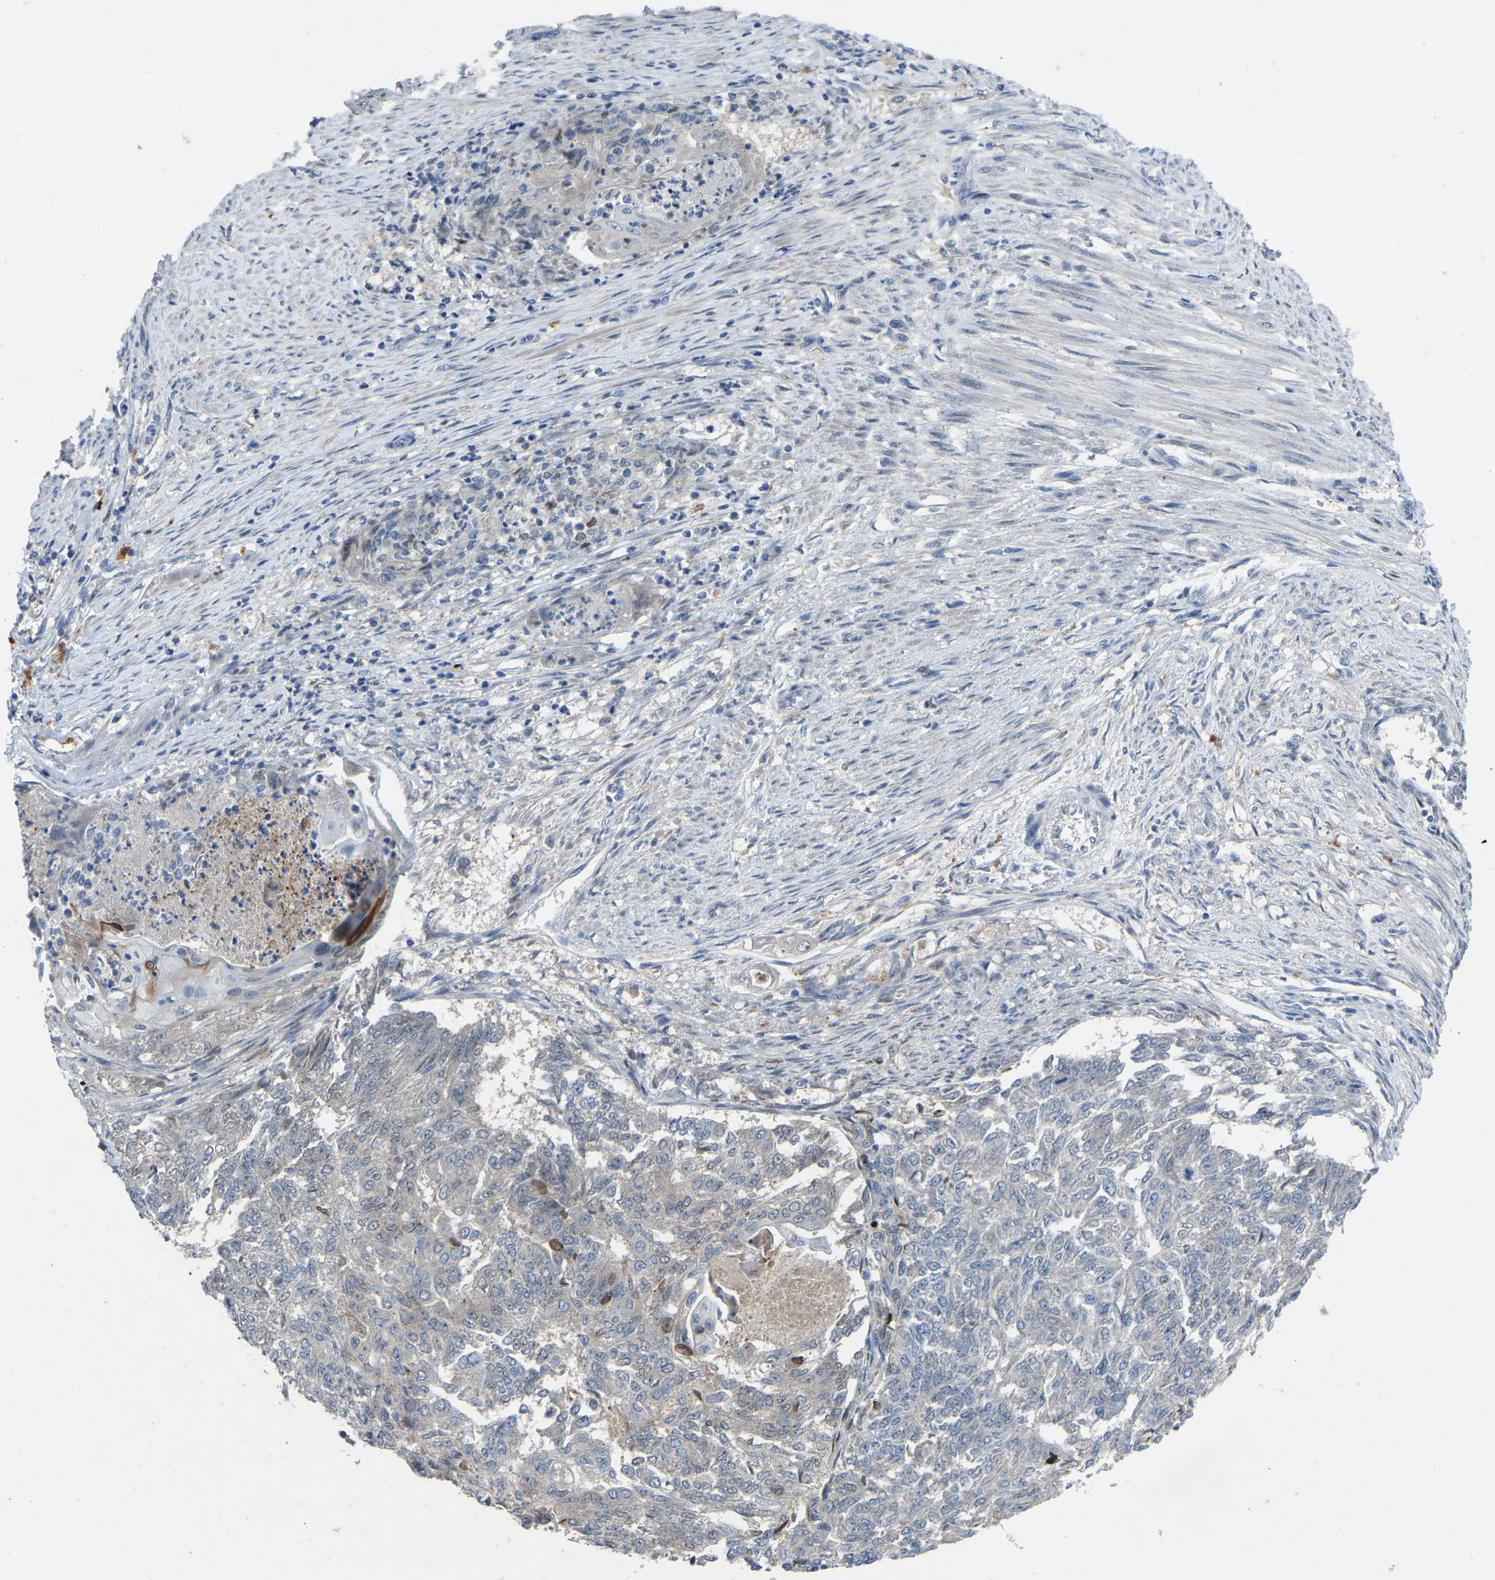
{"staining": {"intensity": "negative", "quantity": "none", "location": "none"}, "tissue": "endometrial cancer", "cell_type": "Tumor cells", "image_type": "cancer", "snomed": [{"axis": "morphology", "description": "Adenocarcinoma, NOS"}, {"axis": "topography", "description": "Endometrium"}], "caption": "The immunohistochemistry photomicrograph has no significant expression in tumor cells of endometrial cancer tissue.", "gene": "FHIT", "patient": {"sex": "female", "age": 32}}